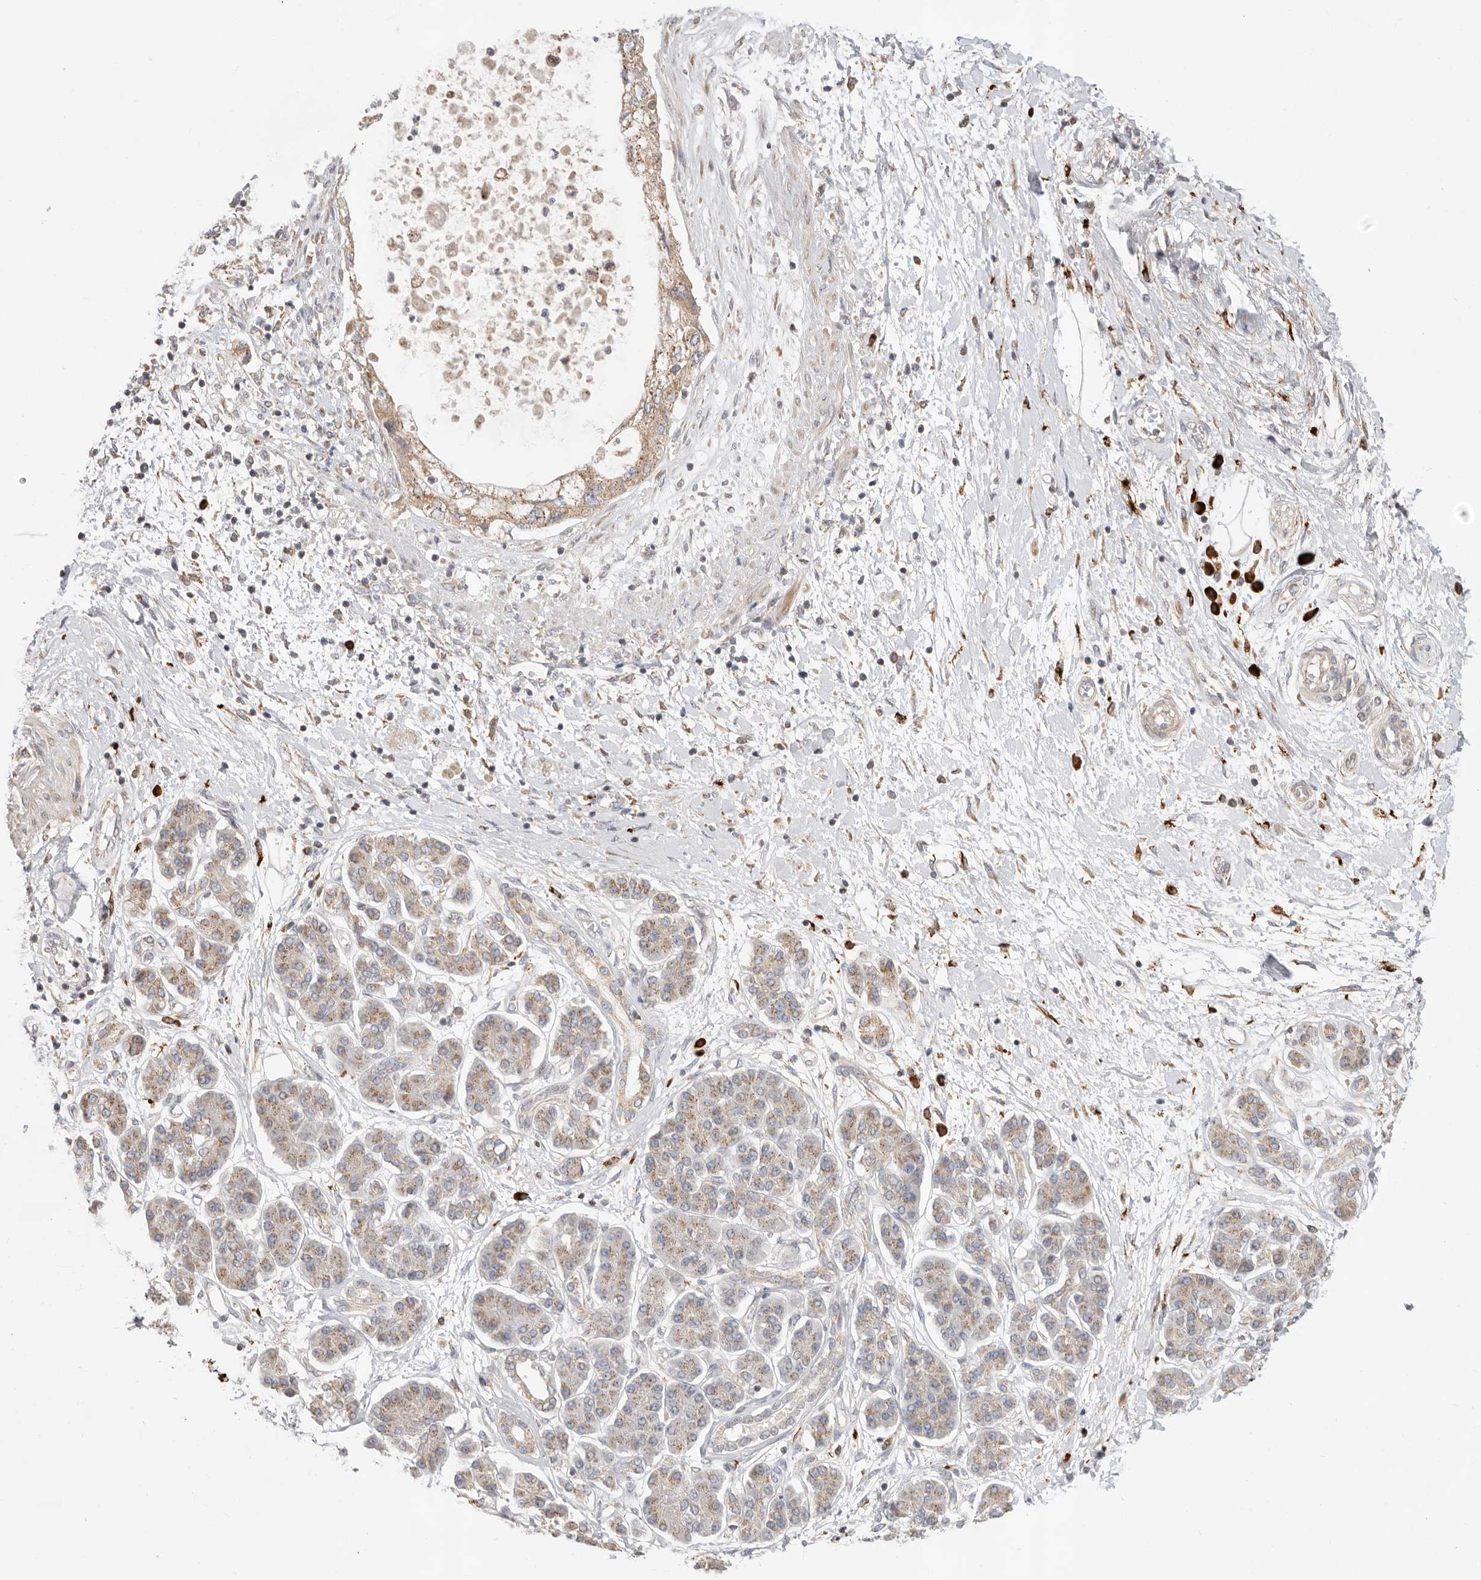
{"staining": {"intensity": "weak", "quantity": ">75%", "location": "cytoplasmic/membranous"}, "tissue": "pancreatic cancer", "cell_type": "Tumor cells", "image_type": "cancer", "snomed": [{"axis": "morphology", "description": "Adenocarcinoma, NOS"}, {"axis": "topography", "description": "Pancreas"}], "caption": "Human pancreatic cancer stained with a protein marker reveals weak staining in tumor cells.", "gene": "USH1C", "patient": {"sex": "female", "age": 73}}